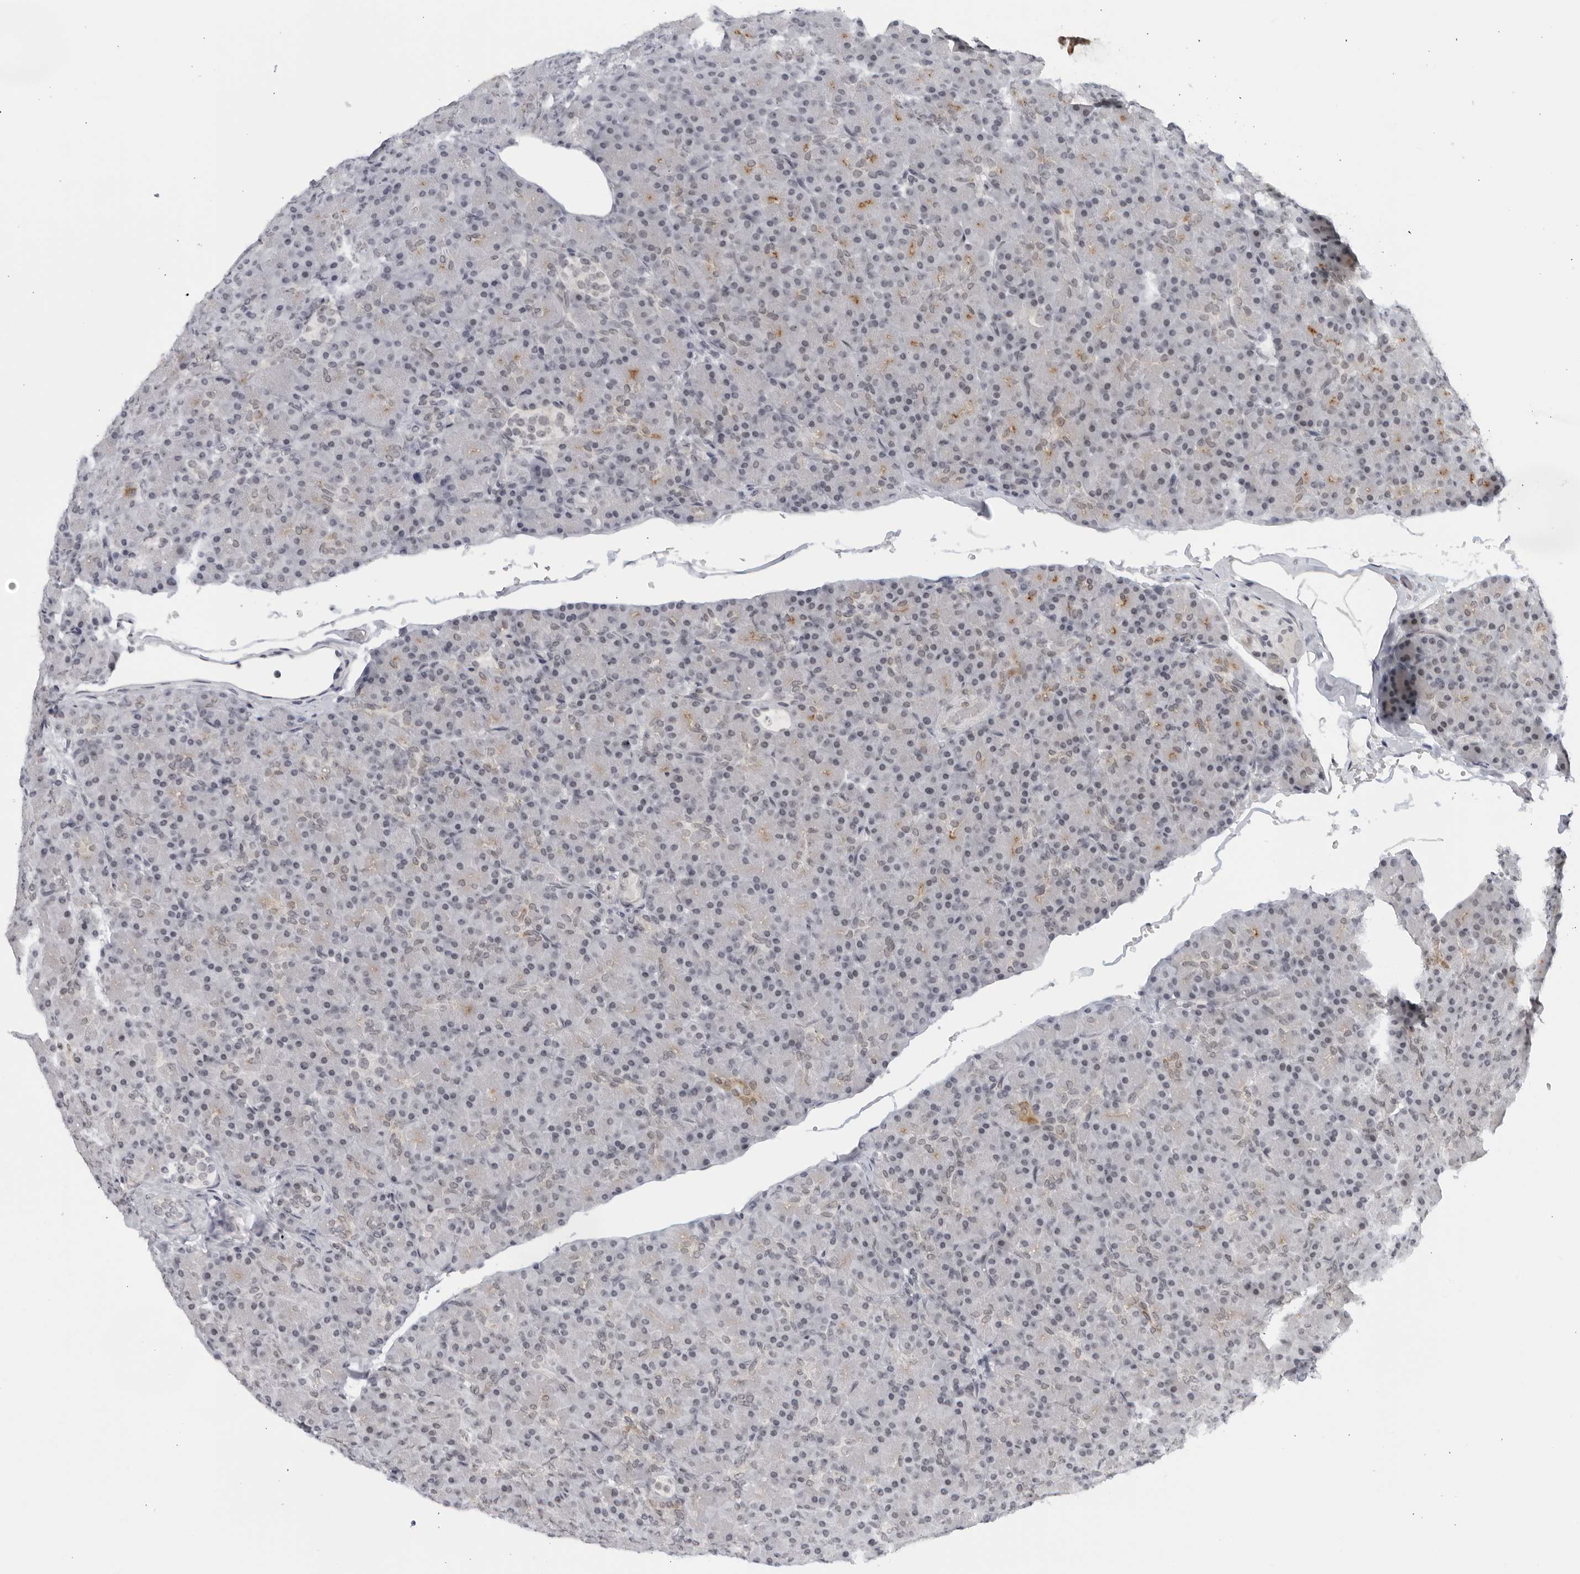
{"staining": {"intensity": "weak", "quantity": "<25%", "location": "cytoplasmic/membranous"}, "tissue": "pancreas", "cell_type": "Exocrine glandular cells", "image_type": "normal", "snomed": [{"axis": "morphology", "description": "Normal tissue, NOS"}, {"axis": "topography", "description": "Pancreas"}], "caption": "DAB immunohistochemical staining of normal human pancreas displays no significant staining in exocrine glandular cells. (DAB (3,3'-diaminobenzidine) IHC visualized using brightfield microscopy, high magnification).", "gene": "RAB11FIP3", "patient": {"sex": "female", "age": 43}}